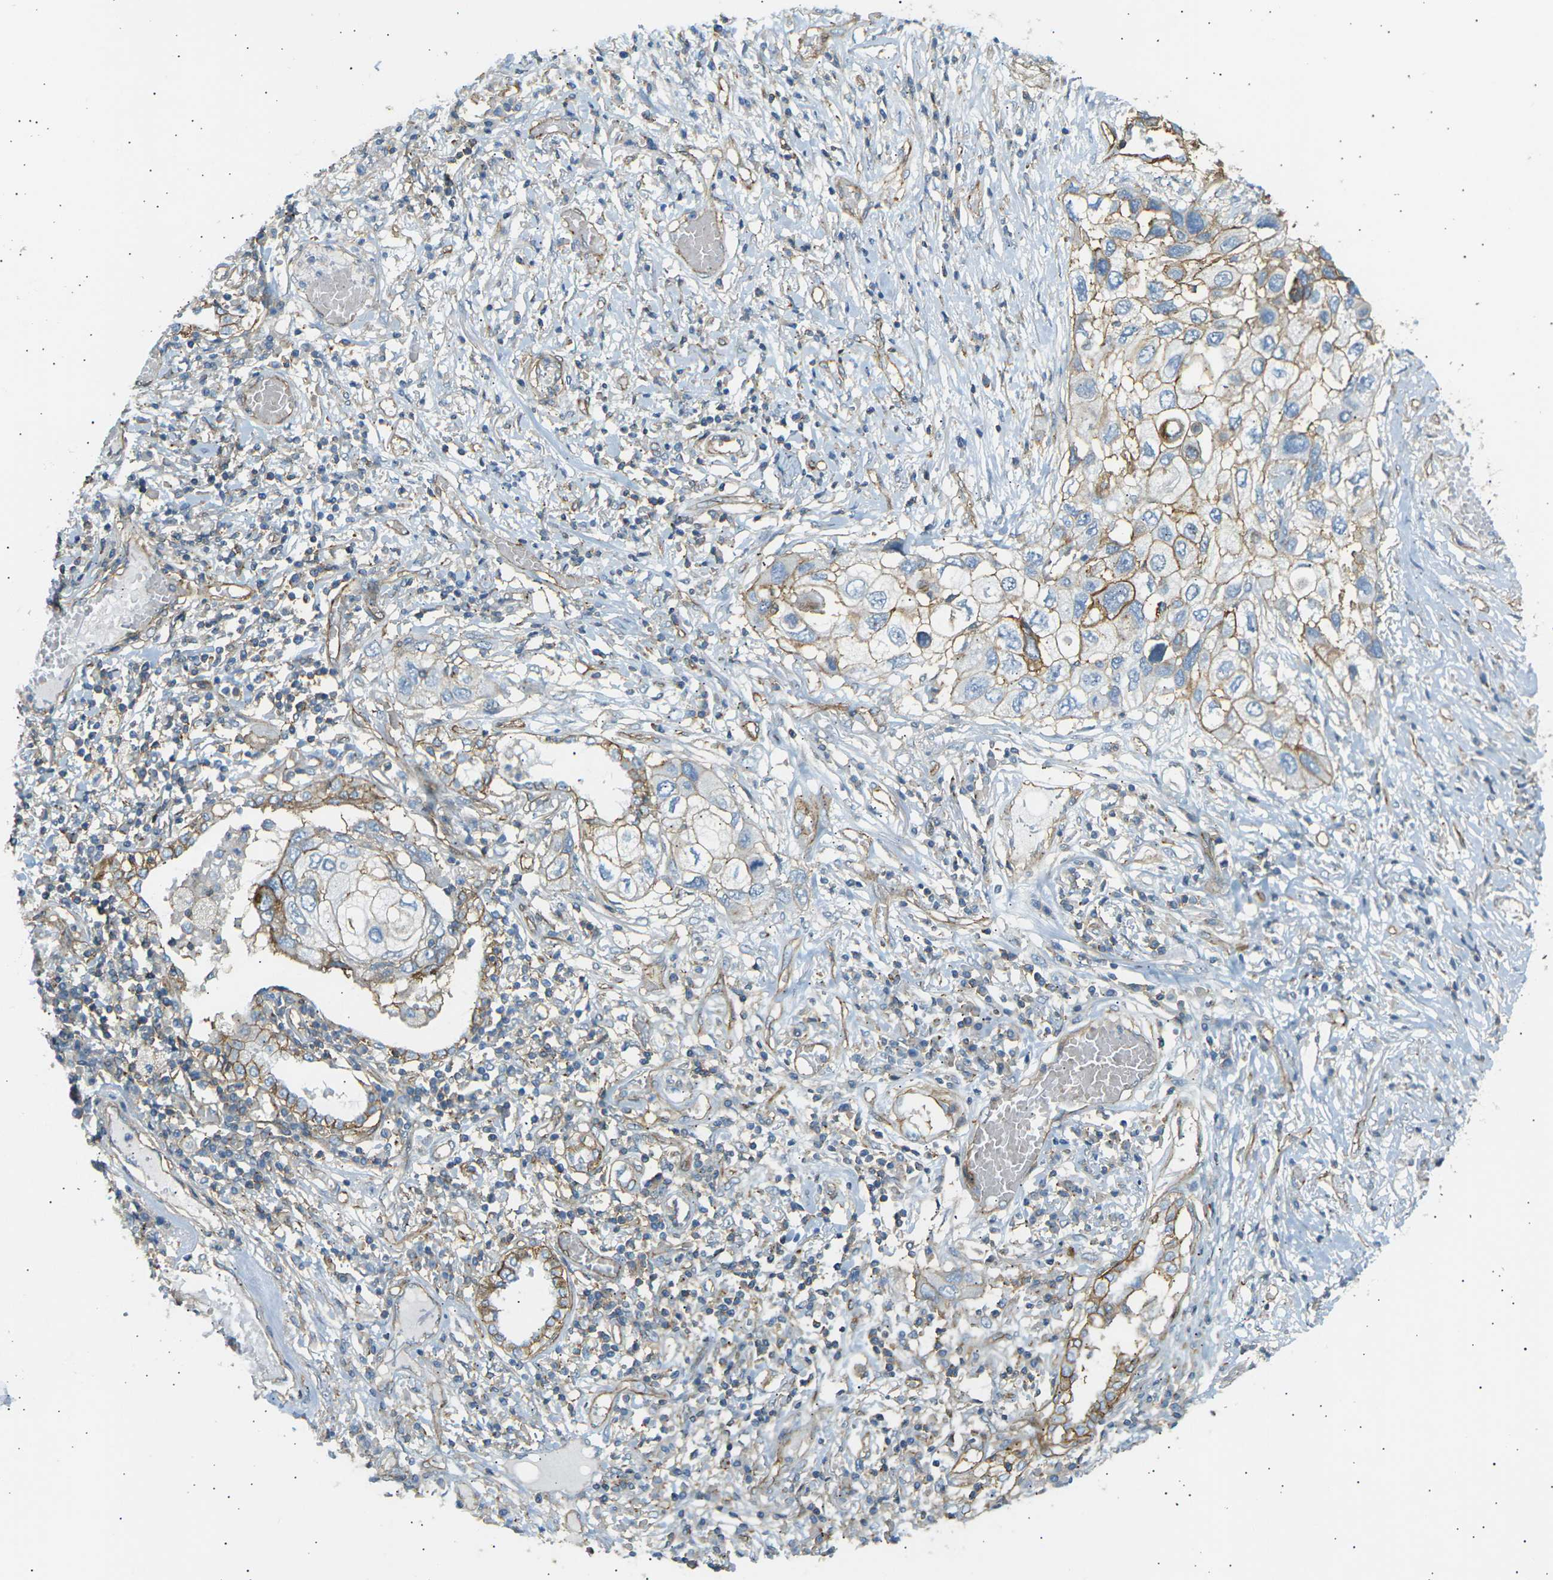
{"staining": {"intensity": "moderate", "quantity": ">75%", "location": "cytoplasmic/membranous"}, "tissue": "lung cancer", "cell_type": "Tumor cells", "image_type": "cancer", "snomed": [{"axis": "morphology", "description": "Squamous cell carcinoma, NOS"}, {"axis": "topography", "description": "Lung"}], "caption": "Immunohistochemistry of lung cancer (squamous cell carcinoma) demonstrates medium levels of moderate cytoplasmic/membranous expression in about >75% of tumor cells.", "gene": "ATP2B4", "patient": {"sex": "male", "age": 71}}